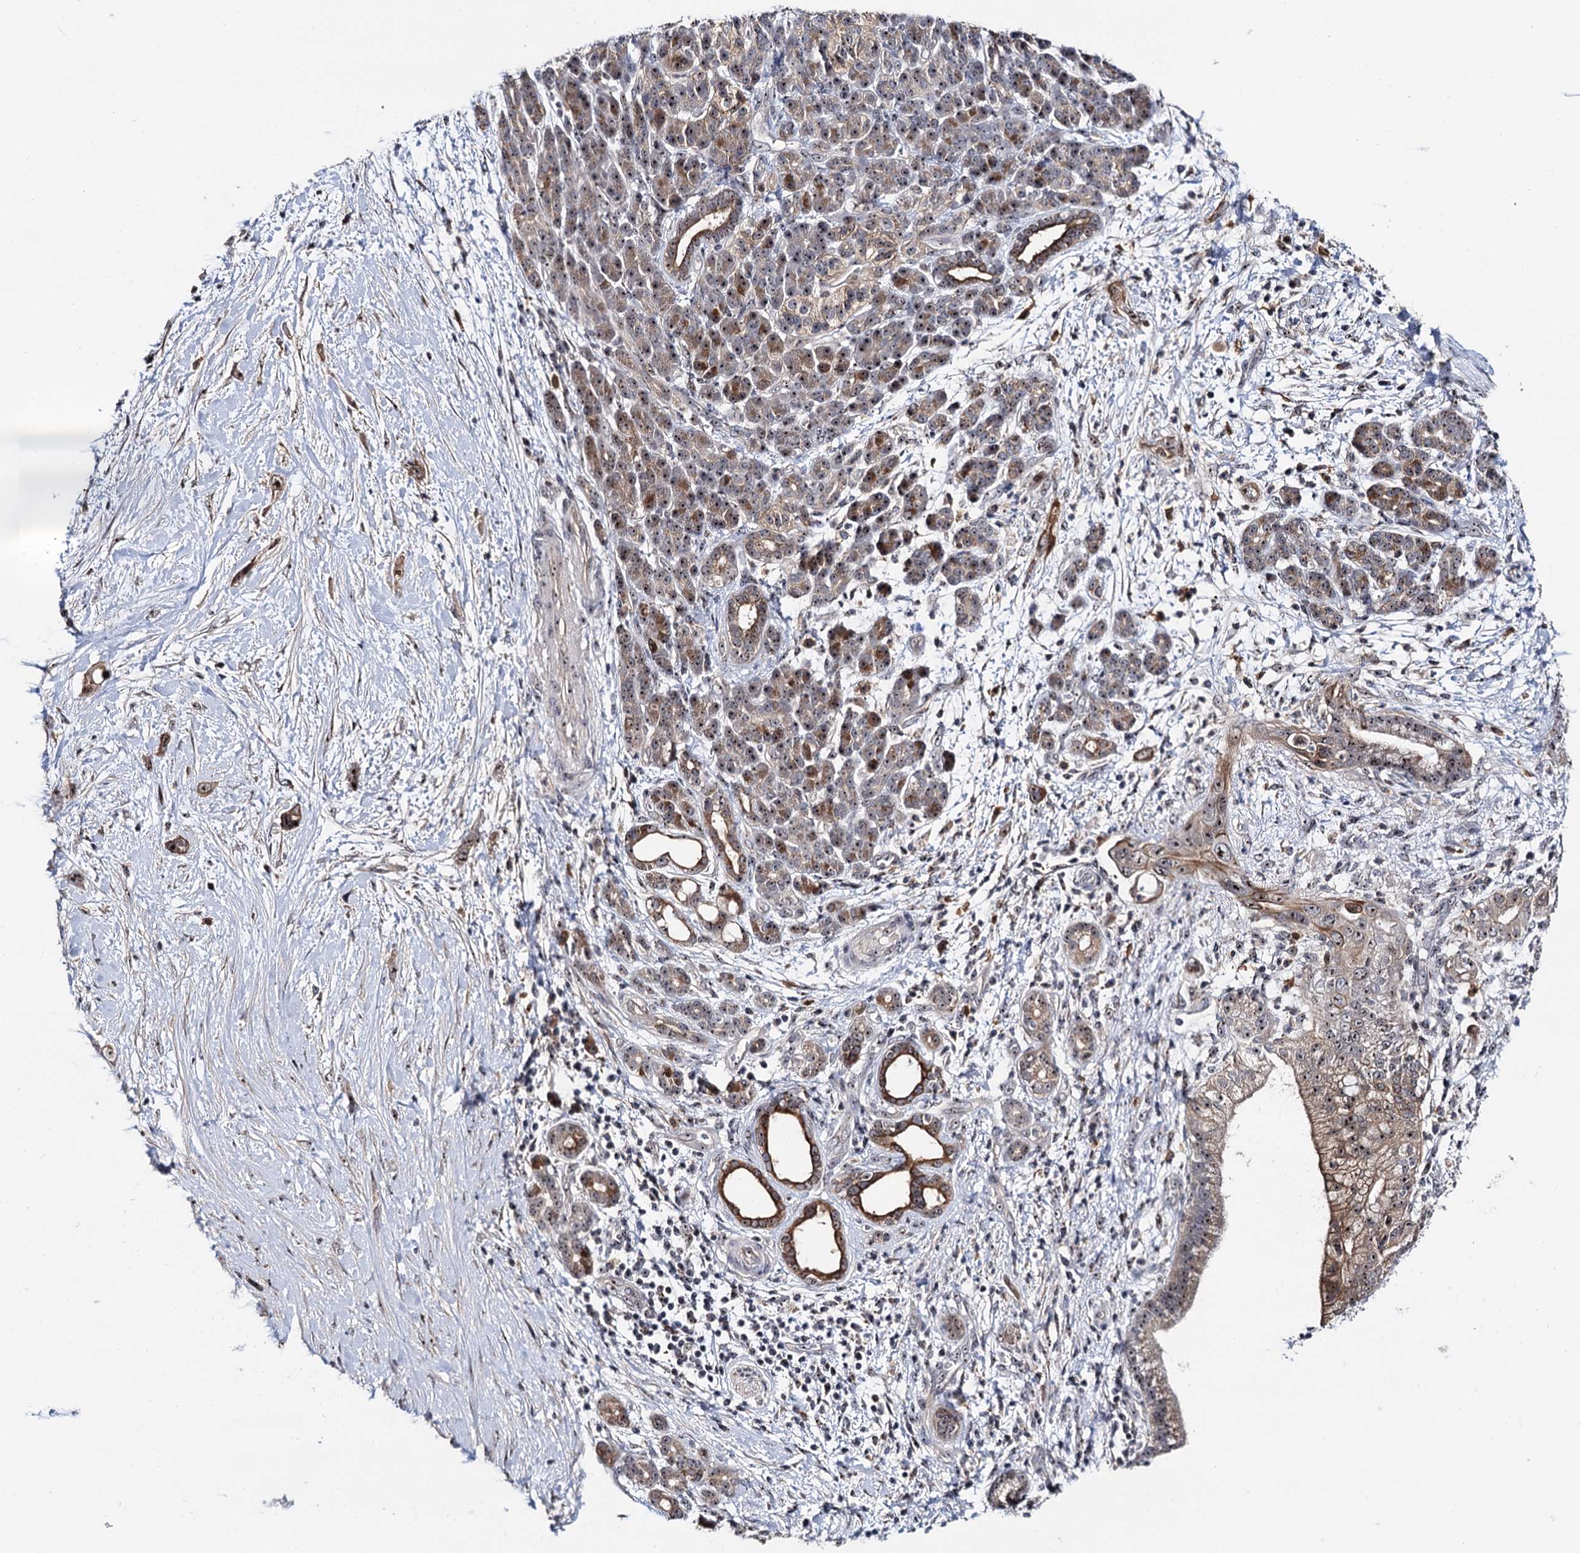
{"staining": {"intensity": "moderate", "quantity": ">75%", "location": "cytoplasmic/membranous,nuclear"}, "tissue": "pancreatic cancer", "cell_type": "Tumor cells", "image_type": "cancer", "snomed": [{"axis": "morphology", "description": "Adenocarcinoma, NOS"}, {"axis": "topography", "description": "Pancreas"}], "caption": "Protein staining of pancreatic cancer (adenocarcinoma) tissue reveals moderate cytoplasmic/membranous and nuclear expression in approximately >75% of tumor cells. Using DAB (brown) and hematoxylin (blue) stains, captured at high magnification using brightfield microscopy.", "gene": "SUPT20H", "patient": {"sex": "male", "age": 59}}